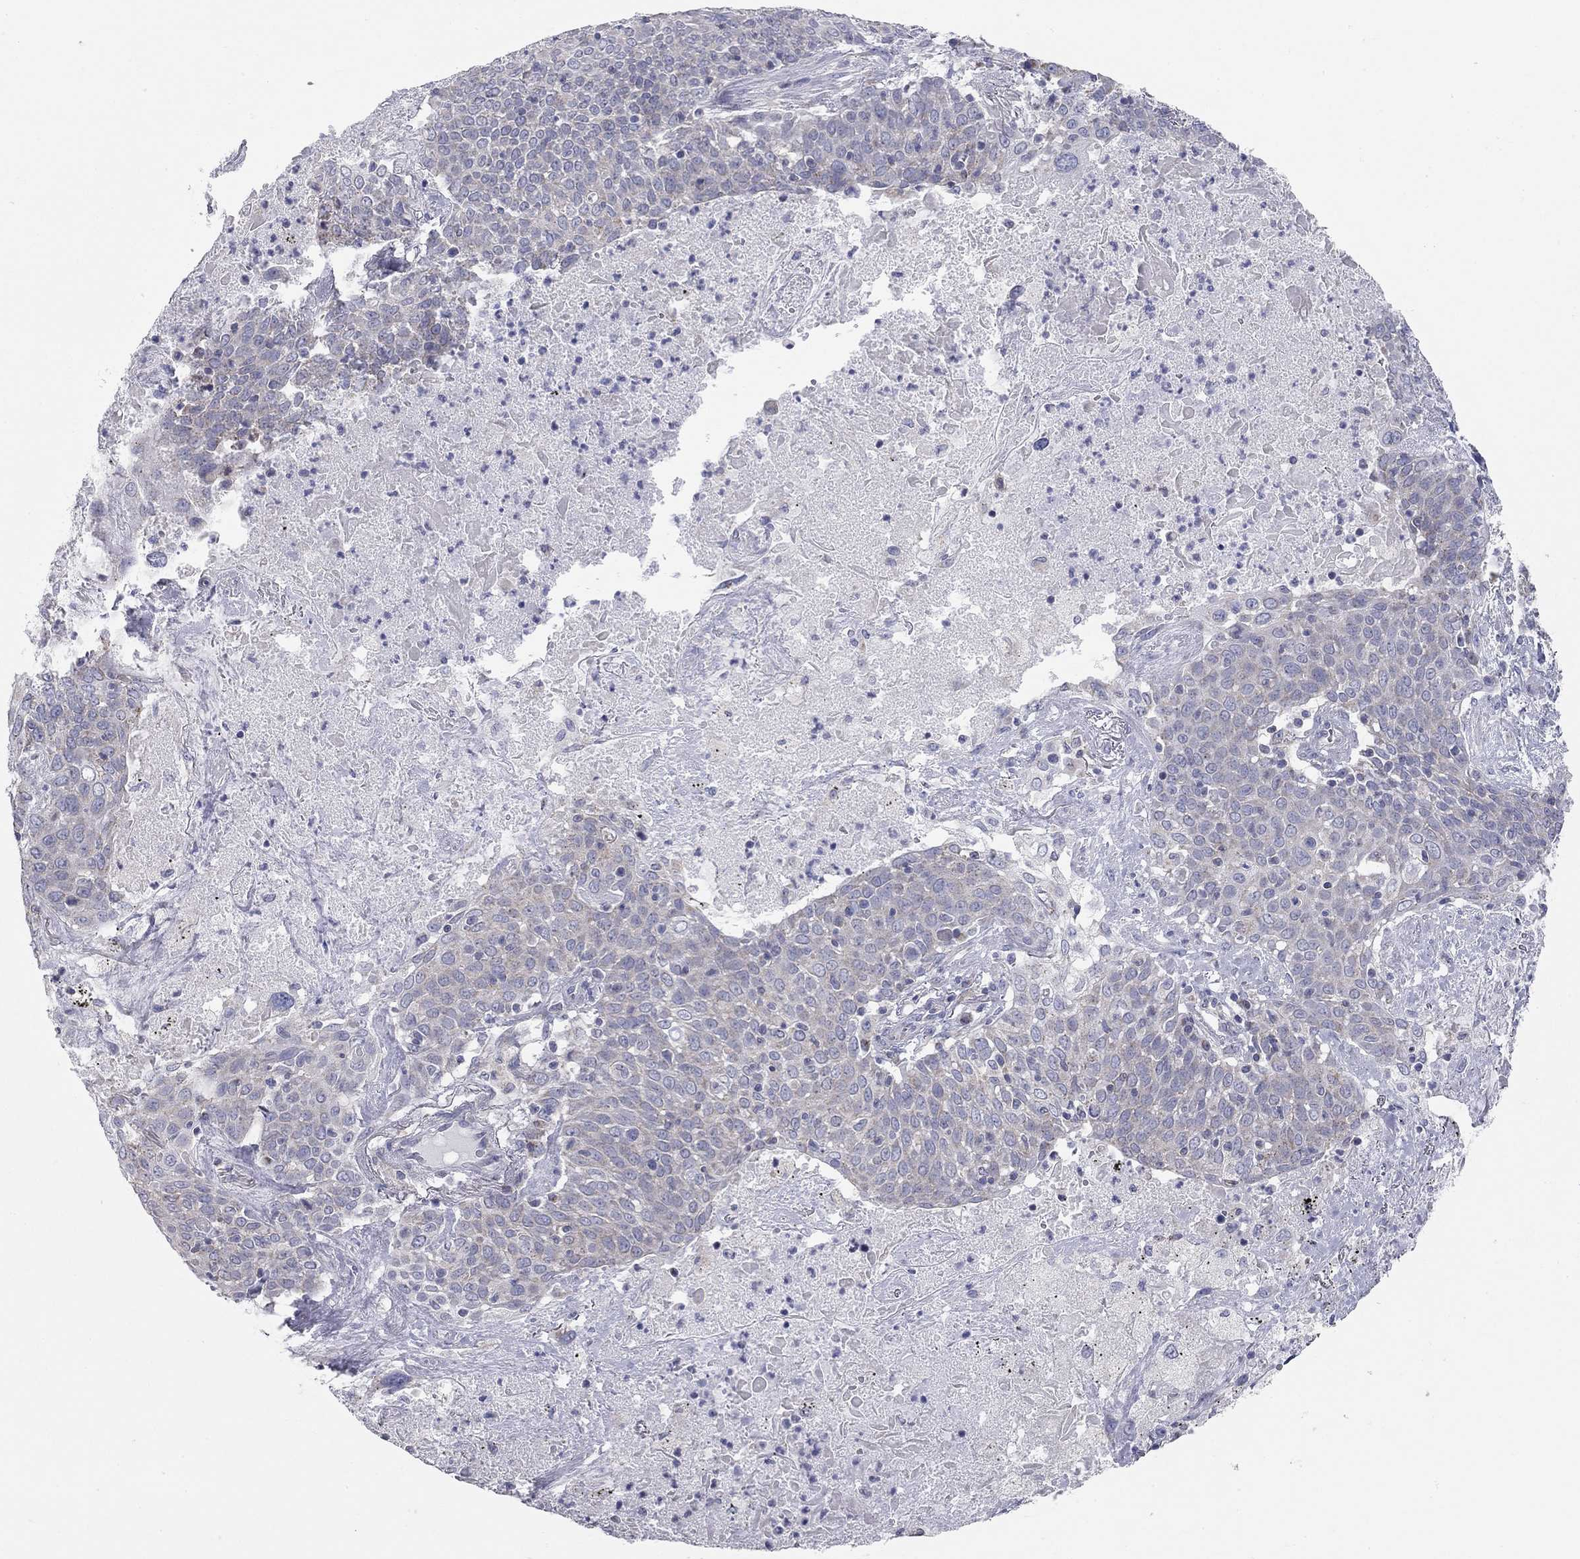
{"staining": {"intensity": "negative", "quantity": "none", "location": "none"}, "tissue": "lung cancer", "cell_type": "Tumor cells", "image_type": "cancer", "snomed": [{"axis": "morphology", "description": "Squamous cell carcinoma, NOS"}, {"axis": "topography", "description": "Lung"}], "caption": "Lung cancer was stained to show a protein in brown. There is no significant staining in tumor cells. (Stains: DAB immunohistochemistry with hematoxylin counter stain, Microscopy: brightfield microscopy at high magnification).", "gene": "CFAP161", "patient": {"sex": "male", "age": 82}}